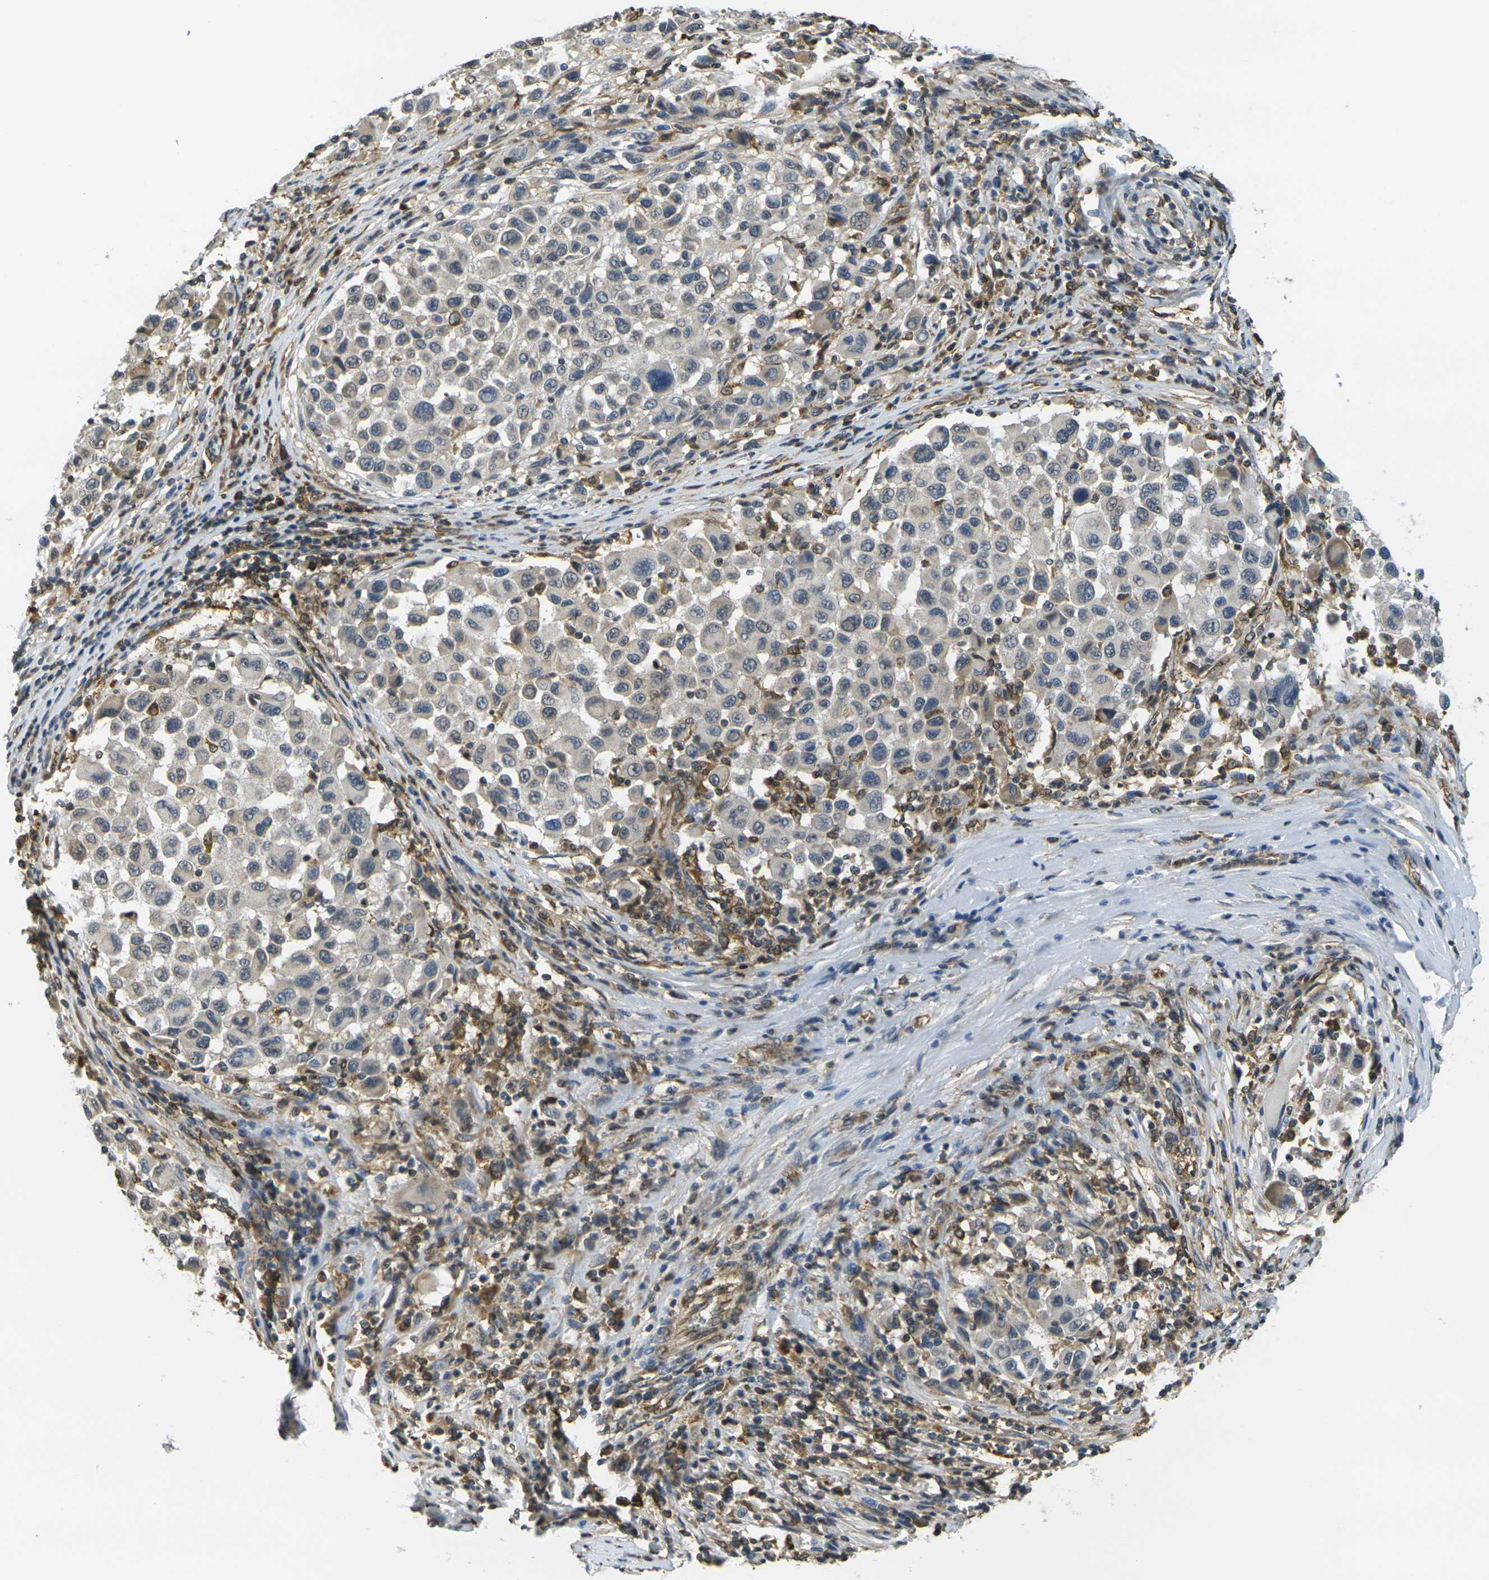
{"staining": {"intensity": "weak", "quantity": ">75%", "location": "cytoplasmic/membranous"}, "tissue": "melanoma", "cell_type": "Tumor cells", "image_type": "cancer", "snomed": [{"axis": "morphology", "description": "Malignant melanoma, Metastatic site"}, {"axis": "topography", "description": "Lymph node"}], "caption": "An immunohistochemistry micrograph of neoplastic tissue is shown. Protein staining in brown highlights weak cytoplasmic/membranous positivity in malignant melanoma (metastatic site) within tumor cells. The protein is stained brown, and the nuclei are stained in blue (DAB (3,3'-diaminobenzidine) IHC with brightfield microscopy, high magnification).", "gene": "CAST", "patient": {"sex": "male", "age": 61}}